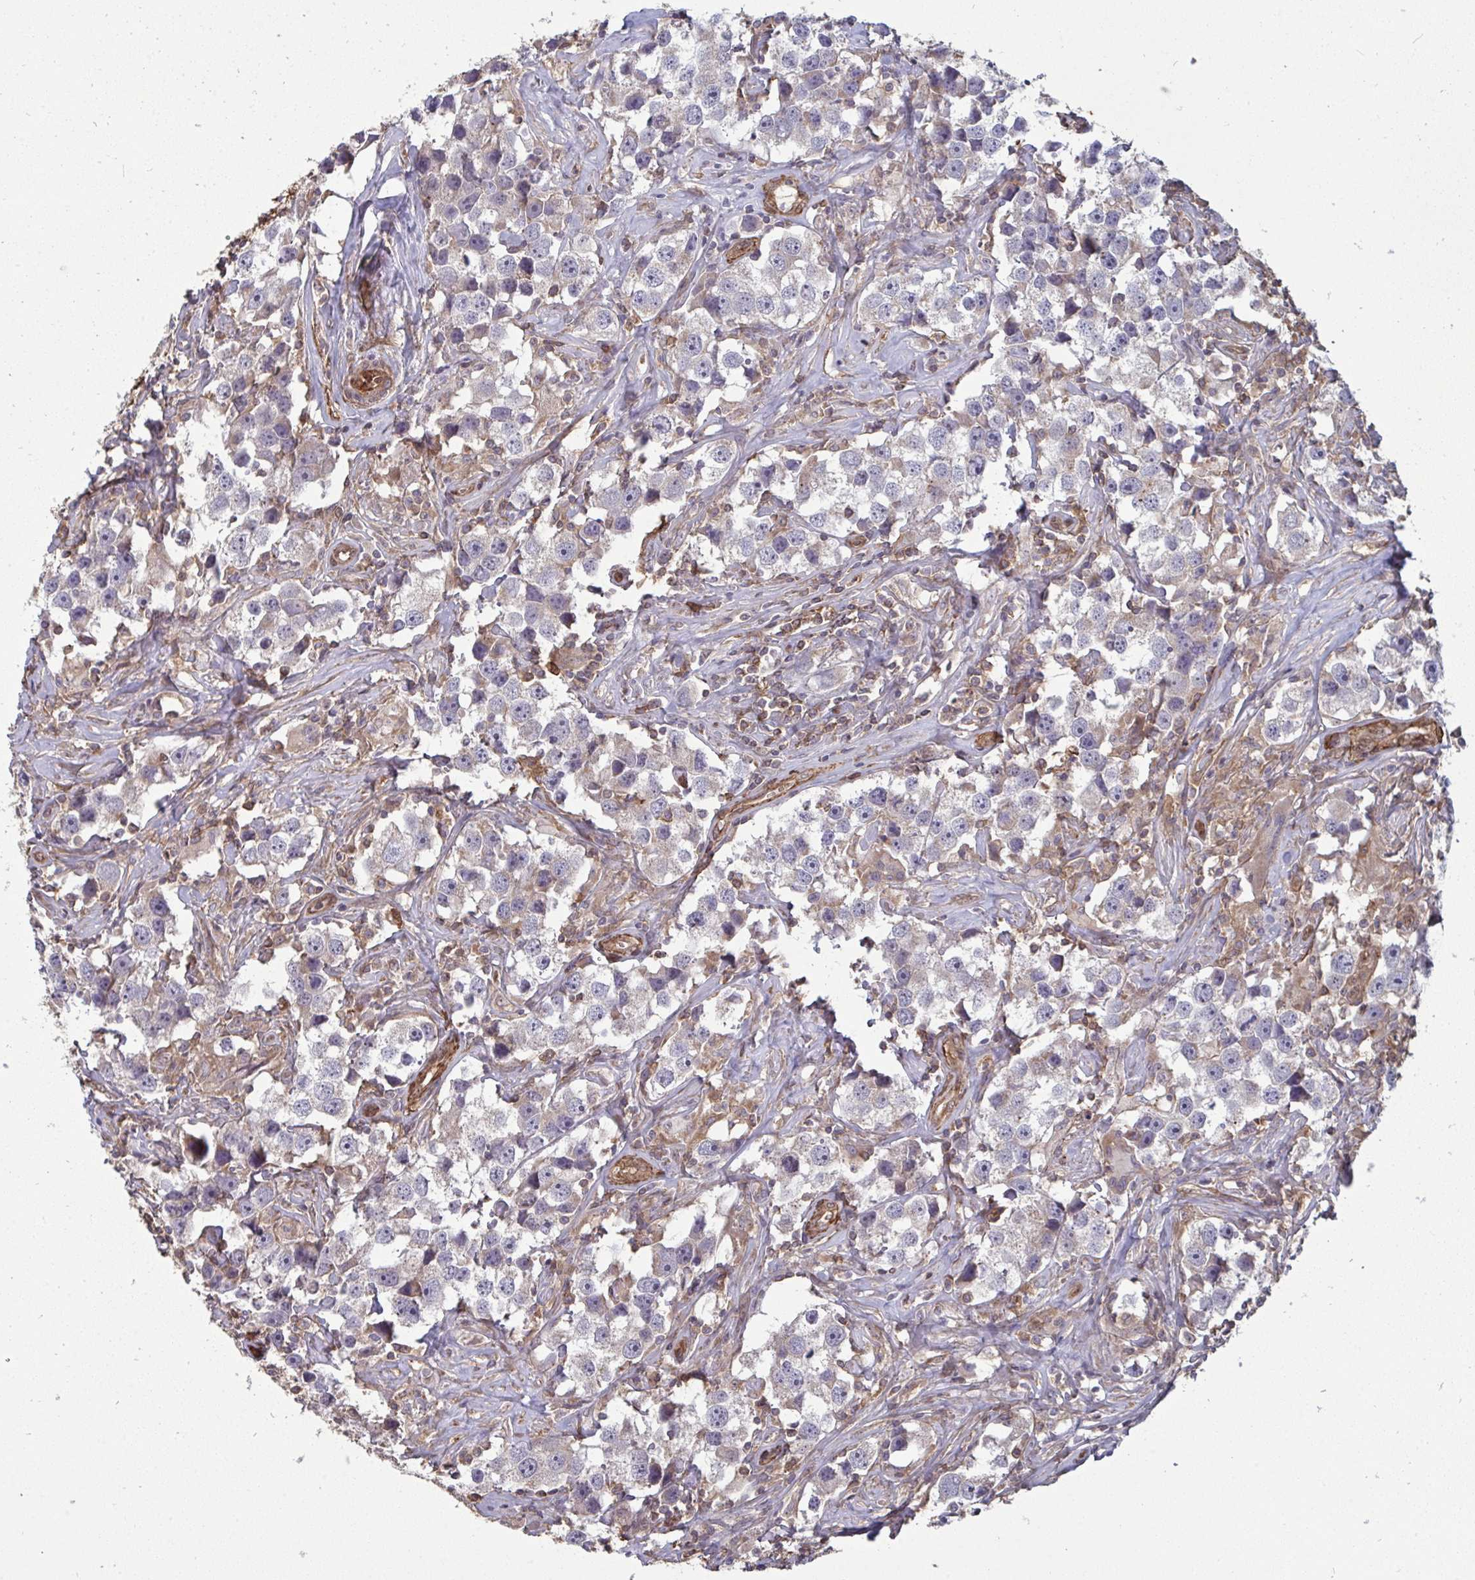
{"staining": {"intensity": "negative", "quantity": "none", "location": "none"}, "tissue": "testis cancer", "cell_type": "Tumor cells", "image_type": "cancer", "snomed": [{"axis": "morphology", "description": "Seminoma, NOS"}, {"axis": "topography", "description": "Testis"}], "caption": "DAB (3,3'-diaminobenzidine) immunohistochemical staining of testis seminoma shows no significant staining in tumor cells.", "gene": "ISCU", "patient": {"sex": "male", "age": 49}}